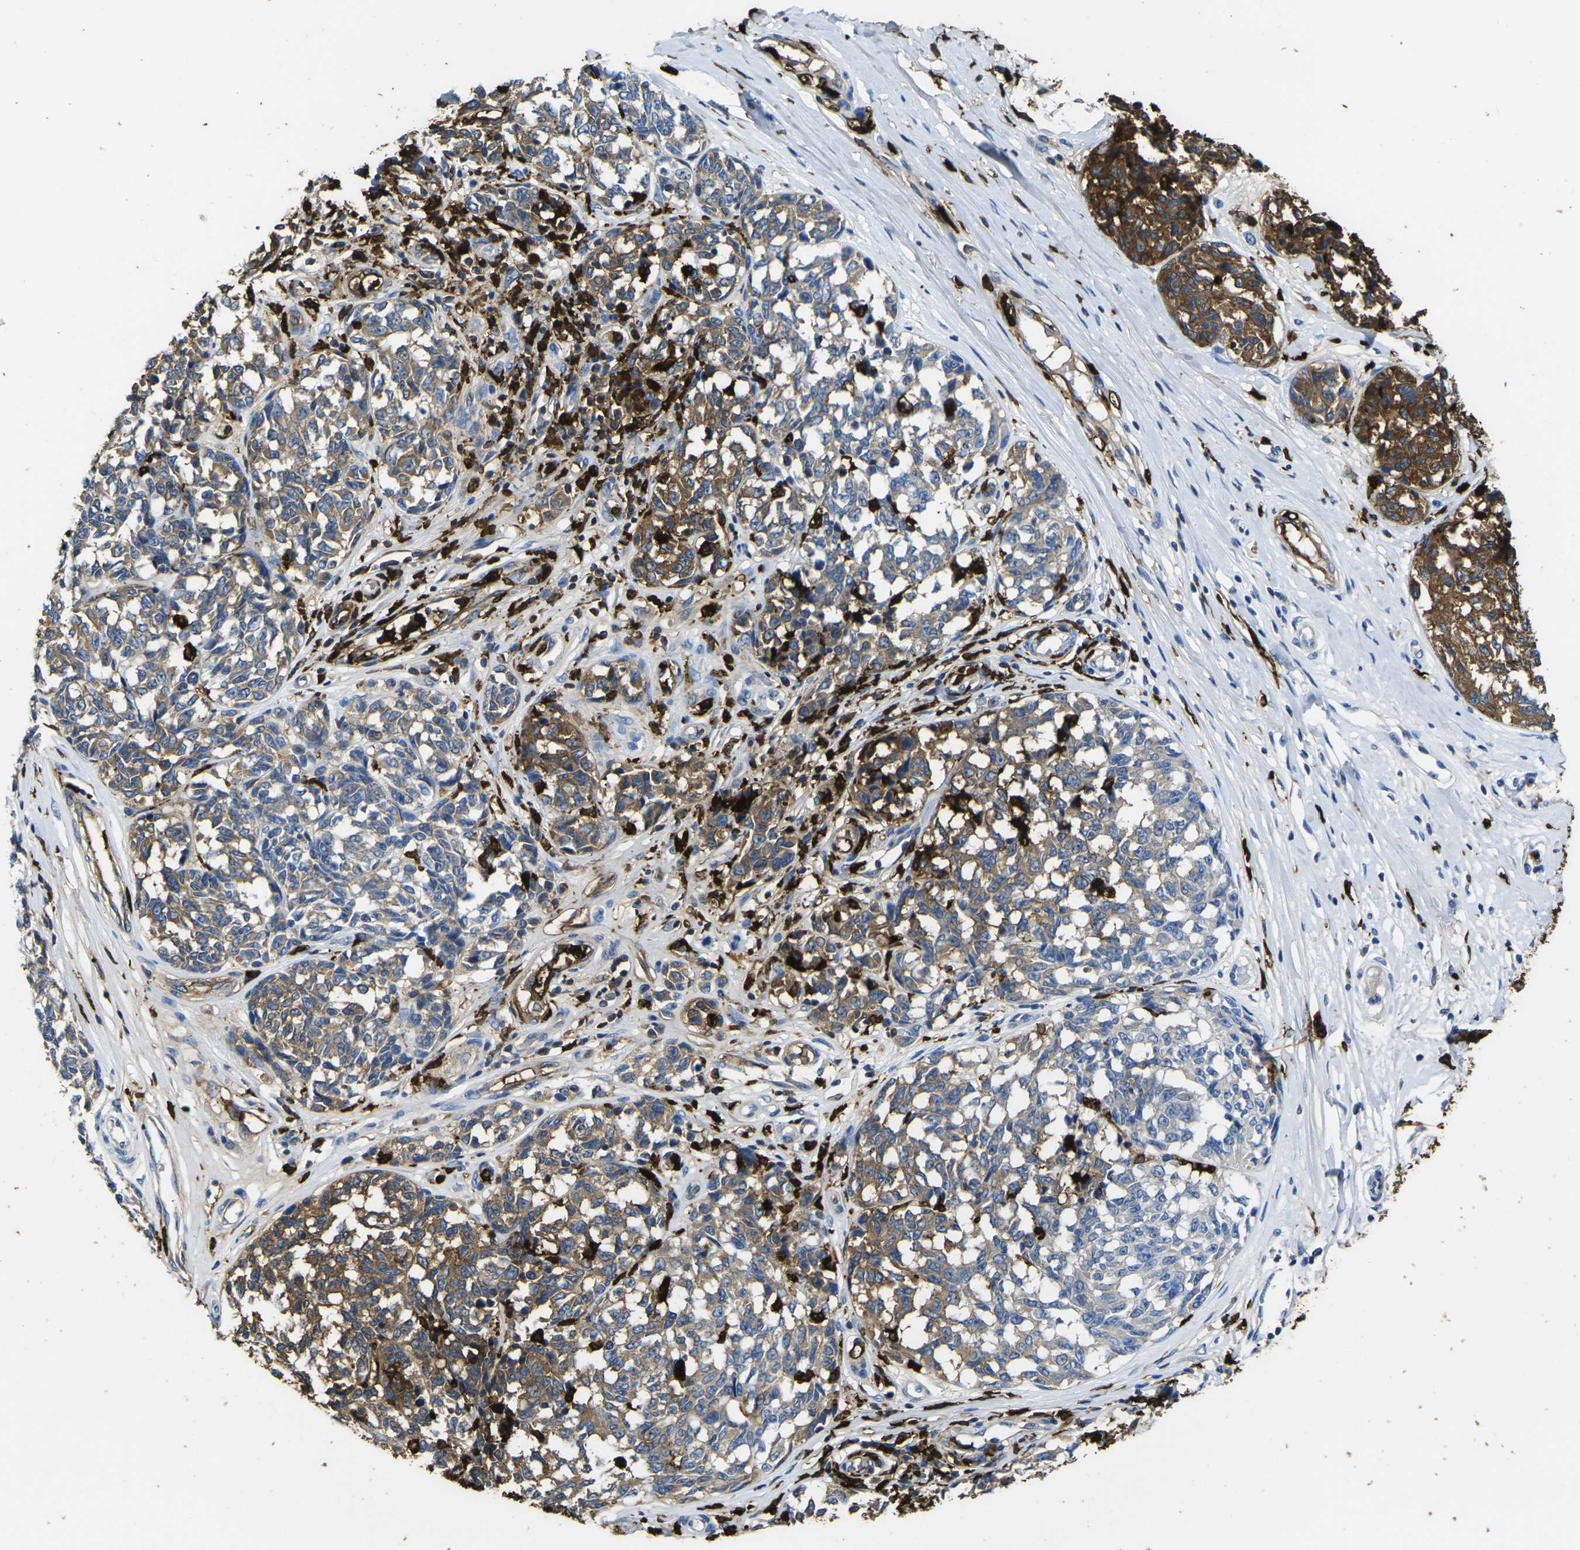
{"staining": {"intensity": "moderate", "quantity": ">75%", "location": "cytoplasmic/membranous"}, "tissue": "melanoma", "cell_type": "Tumor cells", "image_type": "cancer", "snomed": [{"axis": "morphology", "description": "Malignant melanoma, NOS"}, {"axis": "topography", "description": "Skin"}], "caption": "DAB immunohistochemical staining of human melanoma displays moderate cytoplasmic/membranous protein staining in approximately >75% of tumor cells.", "gene": "S100A9", "patient": {"sex": "female", "age": 64}}